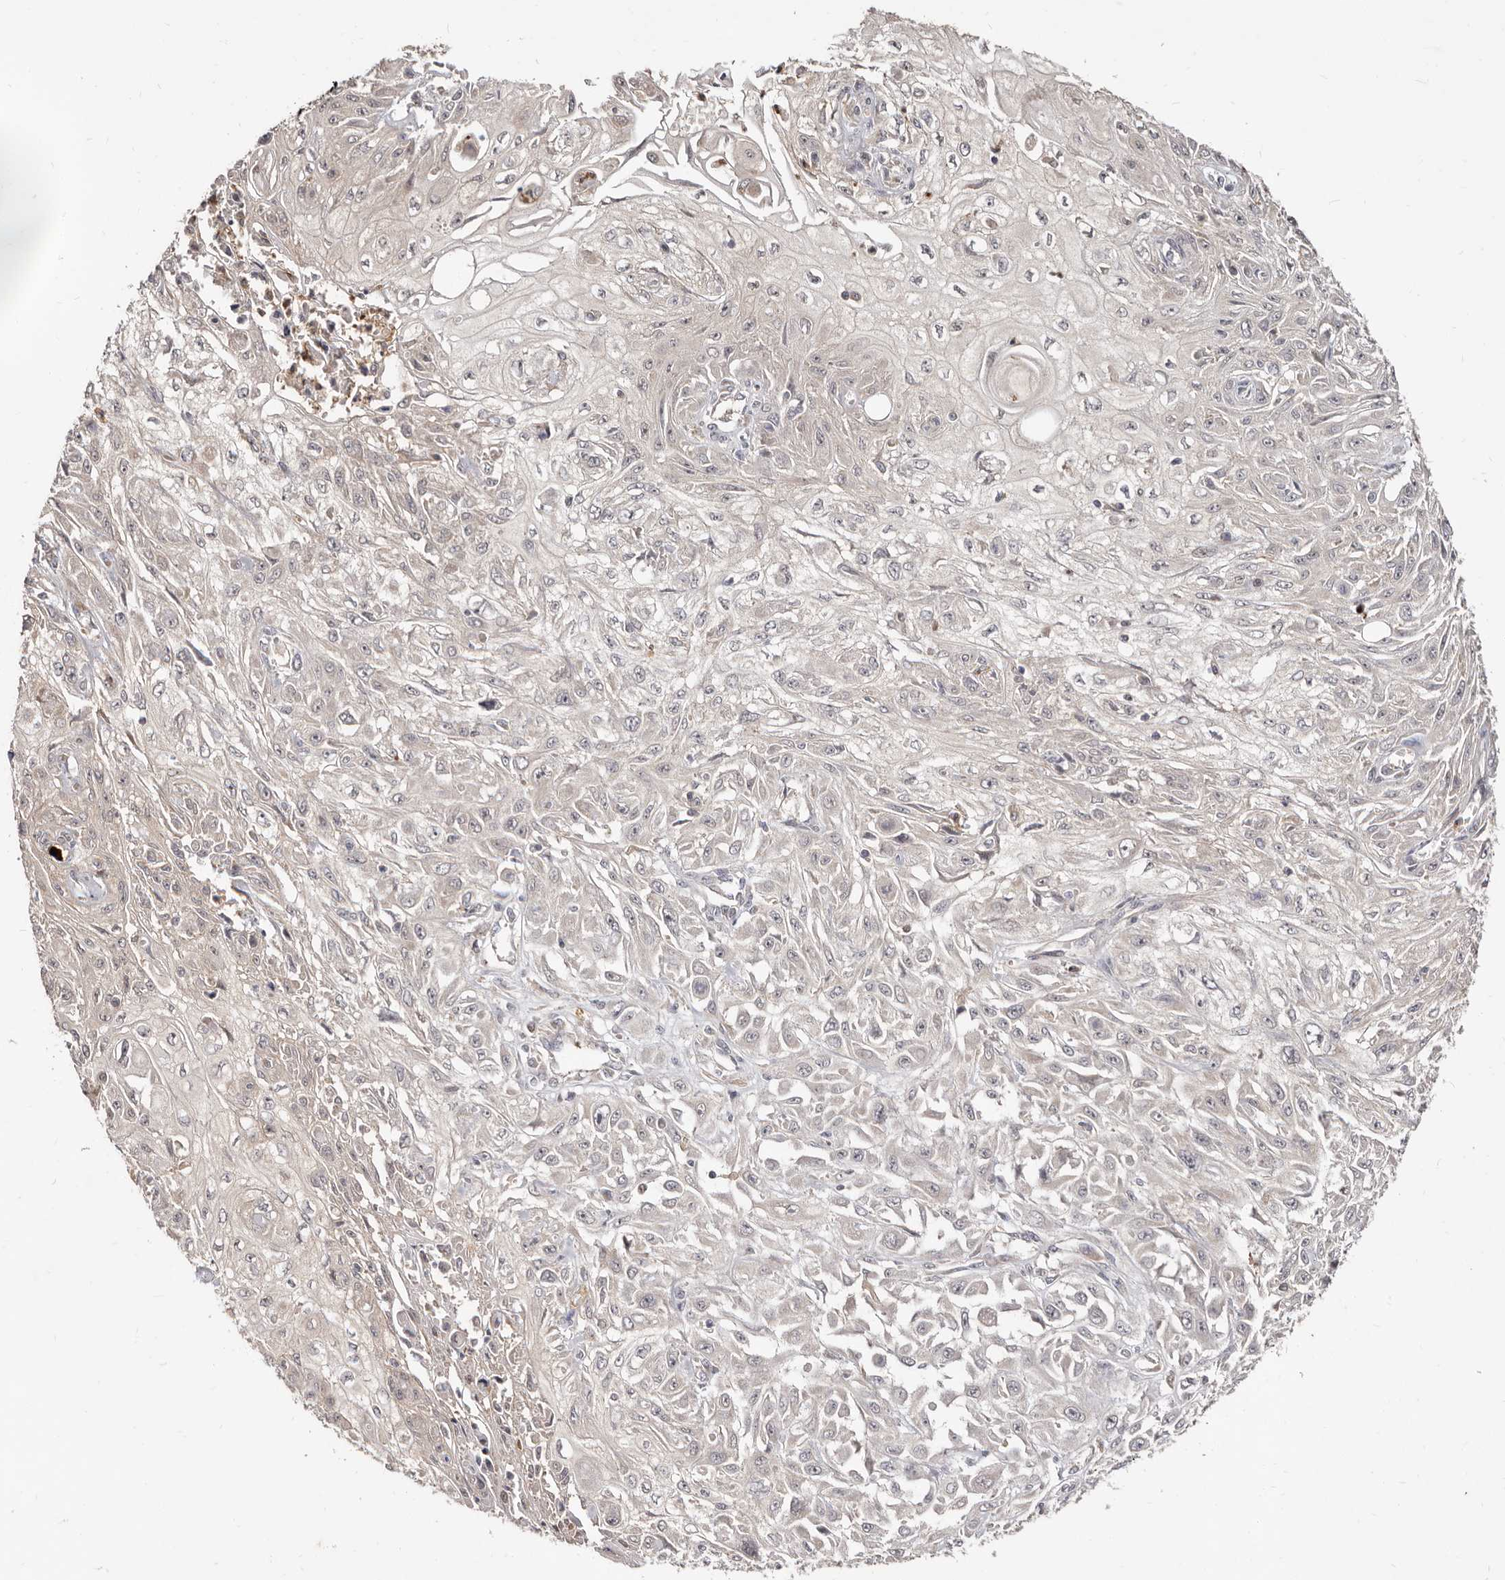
{"staining": {"intensity": "negative", "quantity": "none", "location": "none"}, "tissue": "skin cancer", "cell_type": "Tumor cells", "image_type": "cancer", "snomed": [{"axis": "morphology", "description": "Squamous cell carcinoma, NOS"}, {"axis": "morphology", "description": "Squamous cell carcinoma, metastatic, NOS"}, {"axis": "topography", "description": "Skin"}, {"axis": "topography", "description": "Lymph node"}], "caption": "Tumor cells are negative for brown protein staining in skin cancer (metastatic squamous cell carcinoma). (DAB (3,3'-diaminobenzidine) immunohistochemistry (IHC) with hematoxylin counter stain).", "gene": "TC2N", "patient": {"sex": "male", "age": 75}}